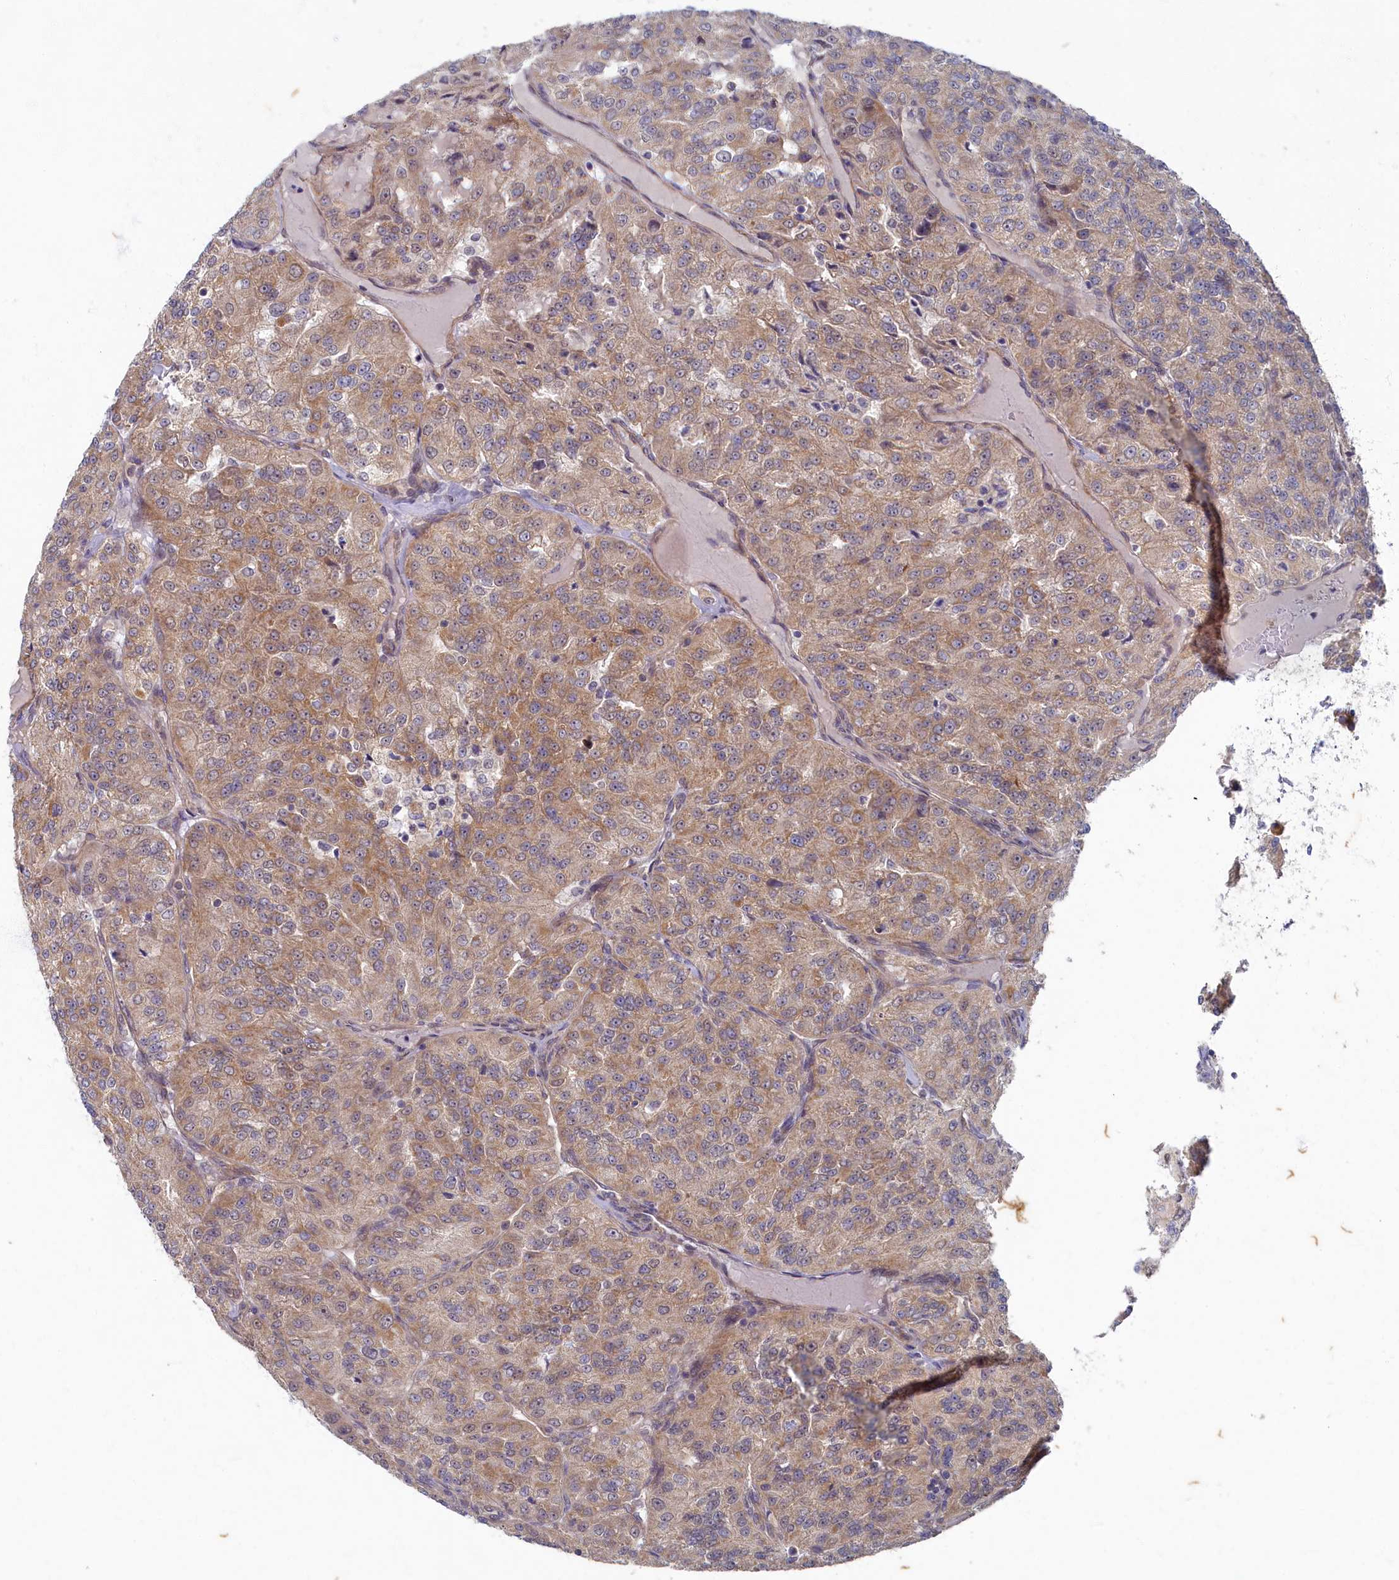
{"staining": {"intensity": "moderate", "quantity": ">75%", "location": "cytoplasmic/membranous"}, "tissue": "renal cancer", "cell_type": "Tumor cells", "image_type": "cancer", "snomed": [{"axis": "morphology", "description": "Adenocarcinoma, NOS"}, {"axis": "topography", "description": "Kidney"}], "caption": "A high-resolution image shows immunohistochemistry (IHC) staining of renal adenocarcinoma, which exhibits moderate cytoplasmic/membranous positivity in approximately >75% of tumor cells.", "gene": "WDR59", "patient": {"sex": "female", "age": 63}}